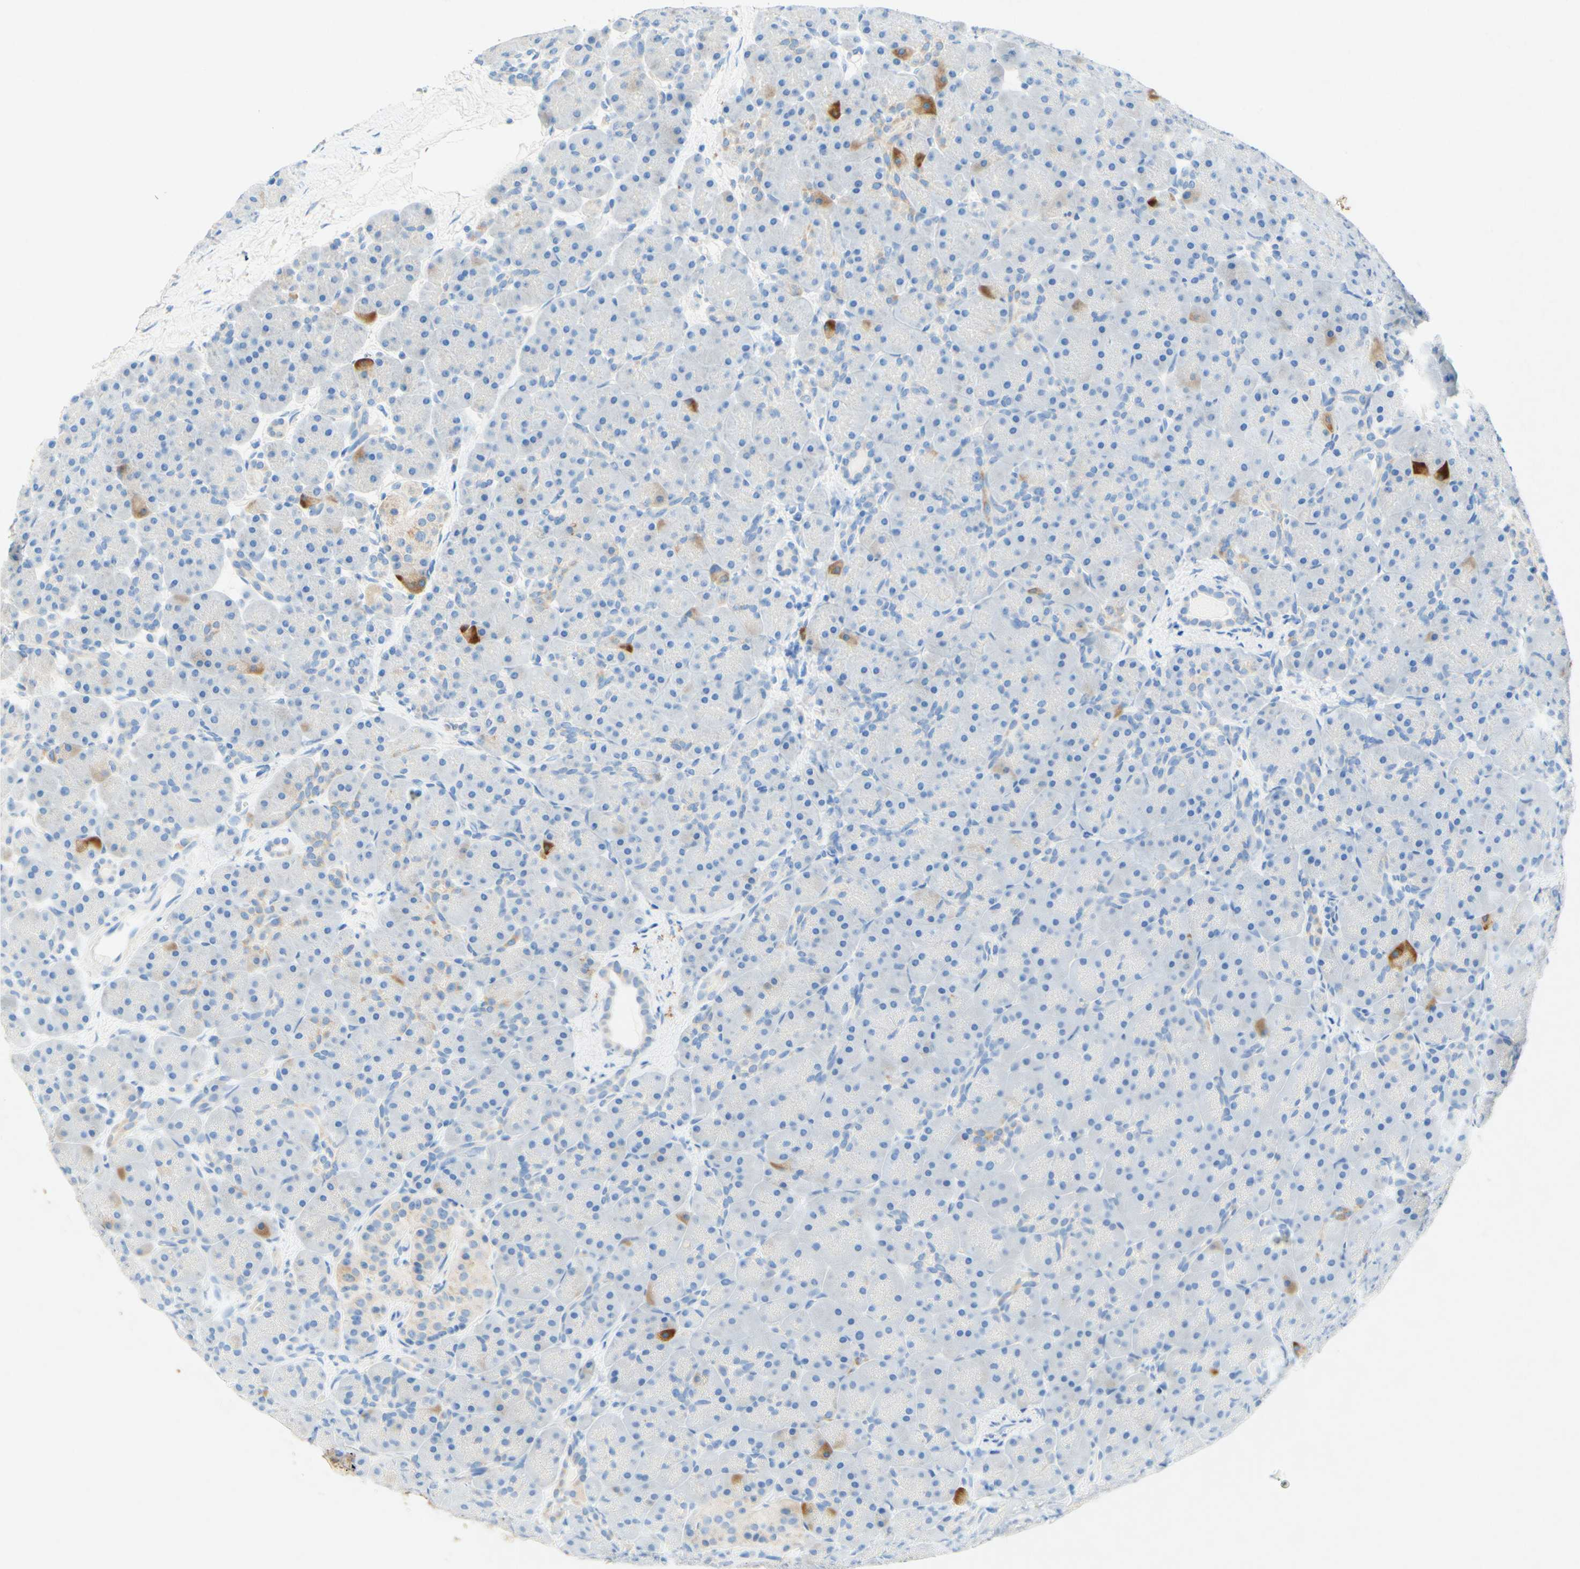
{"staining": {"intensity": "moderate", "quantity": "<25%", "location": "cytoplasmic/membranous"}, "tissue": "pancreas", "cell_type": "Exocrine glandular cells", "image_type": "normal", "snomed": [{"axis": "morphology", "description": "Normal tissue, NOS"}, {"axis": "topography", "description": "Pancreas"}], "caption": "A low amount of moderate cytoplasmic/membranous staining is identified in about <25% of exocrine glandular cells in benign pancreas.", "gene": "SLC46A1", "patient": {"sex": "male", "age": 66}}